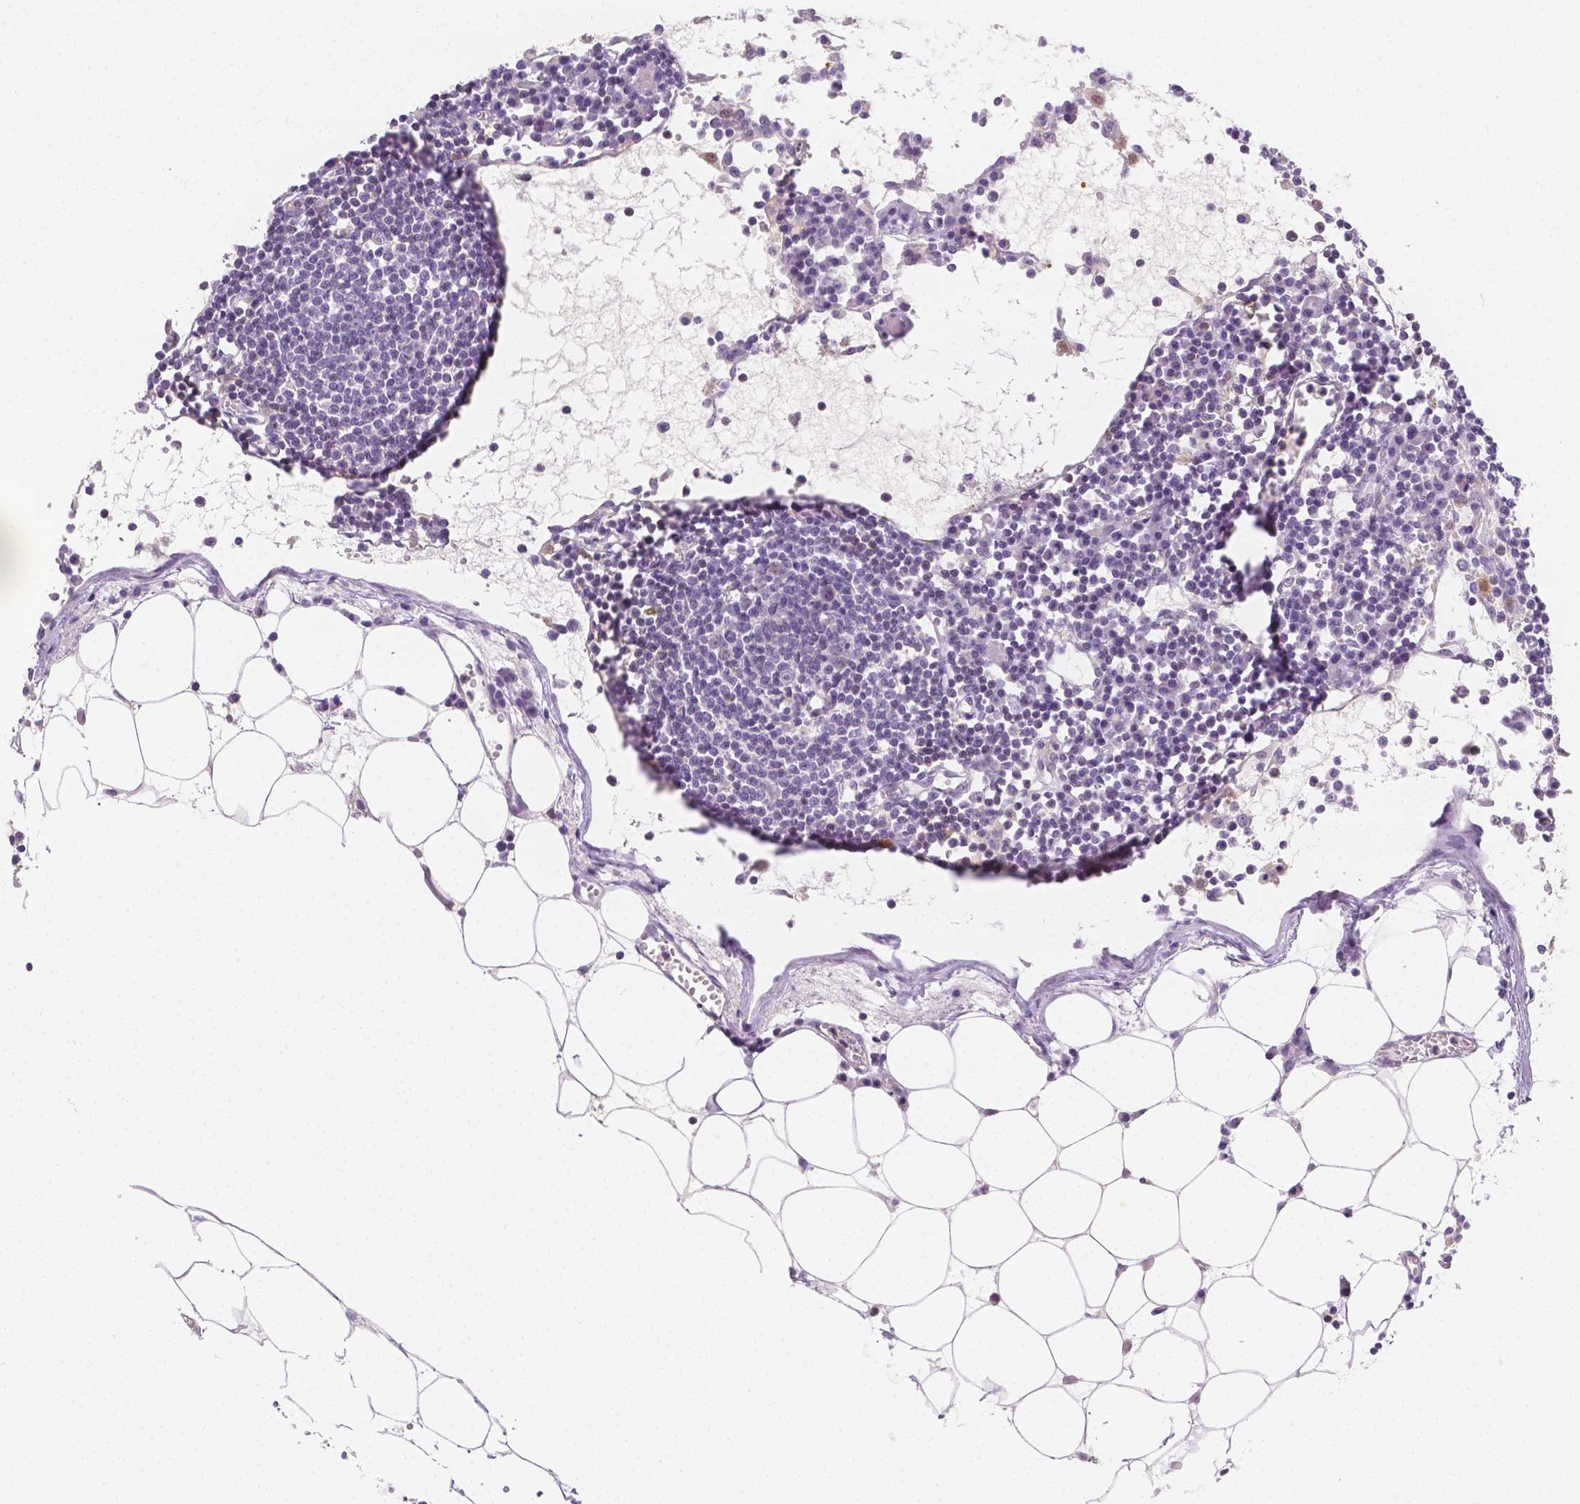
{"staining": {"intensity": "negative", "quantity": "none", "location": "none"}, "tissue": "lymph node", "cell_type": "Germinal center cells", "image_type": "normal", "snomed": [{"axis": "morphology", "description": "Normal tissue, NOS"}, {"axis": "topography", "description": "Lymph node"}], "caption": "Human lymph node stained for a protein using immunohistochemistry (IHC) displays no expression in germinal center cells.", "gene": "SGTB", "patient": {"sex": "female", "age": 78}}